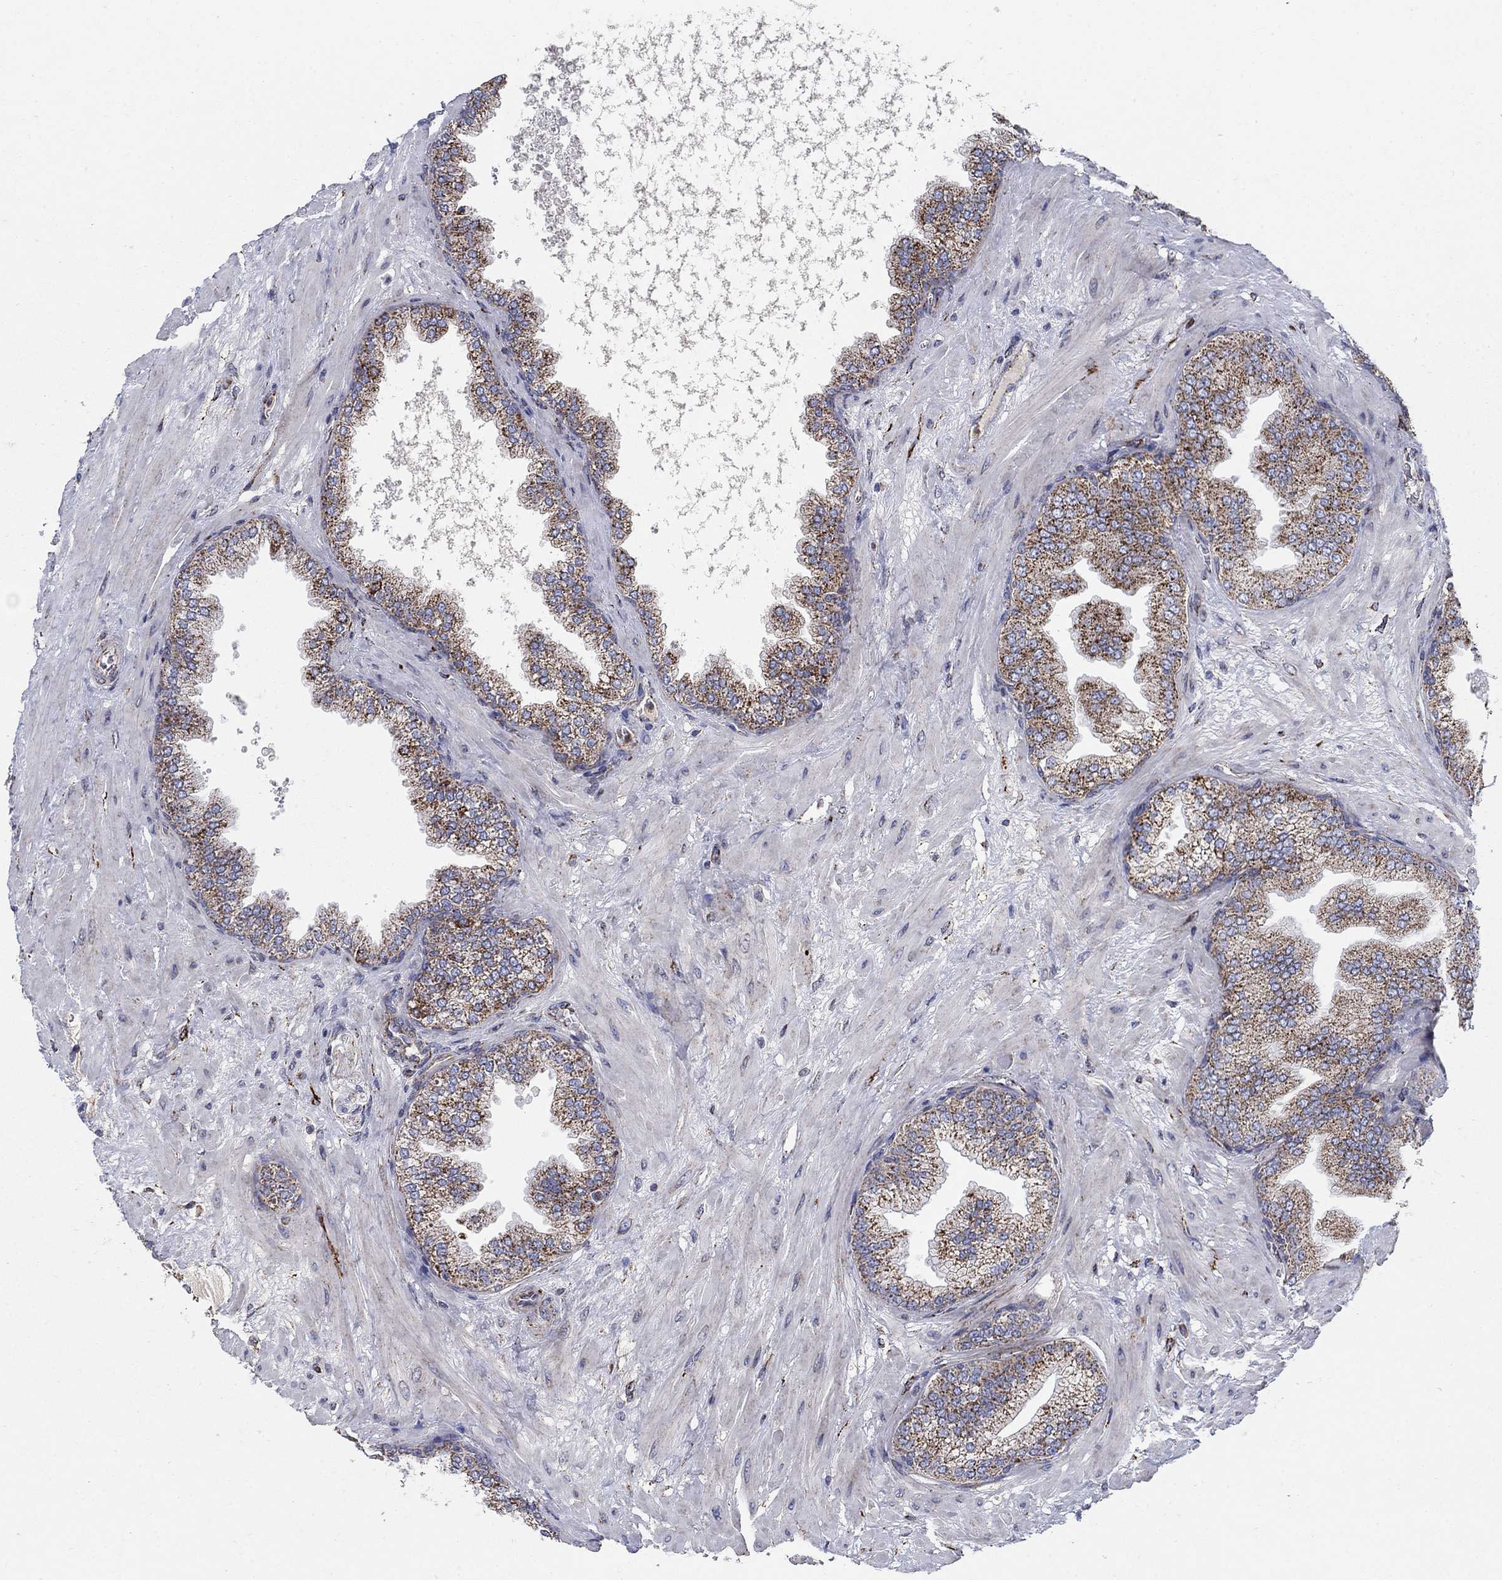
{"staining": {"intensity": "strong", "quantity": "25%-75%", "location": "cytoplasmic/membranous"}, "tissue": "prostate cancer", "cell_type": "Tumor cells", "image_type": "cancer", "snomed": [{"axis": "morphology", "description": "Adenocarcinoma, Low grade"}, {"axis": "topography", "description": "Prostate"}], "caption": "IHC of prostate cancer displays high levels of strong cytoplasmic/membranous staining in approximately 25%-75% of tumor cells.", "gene": "PNPLA2", "patient": {"sex": "male", "age": 72}}